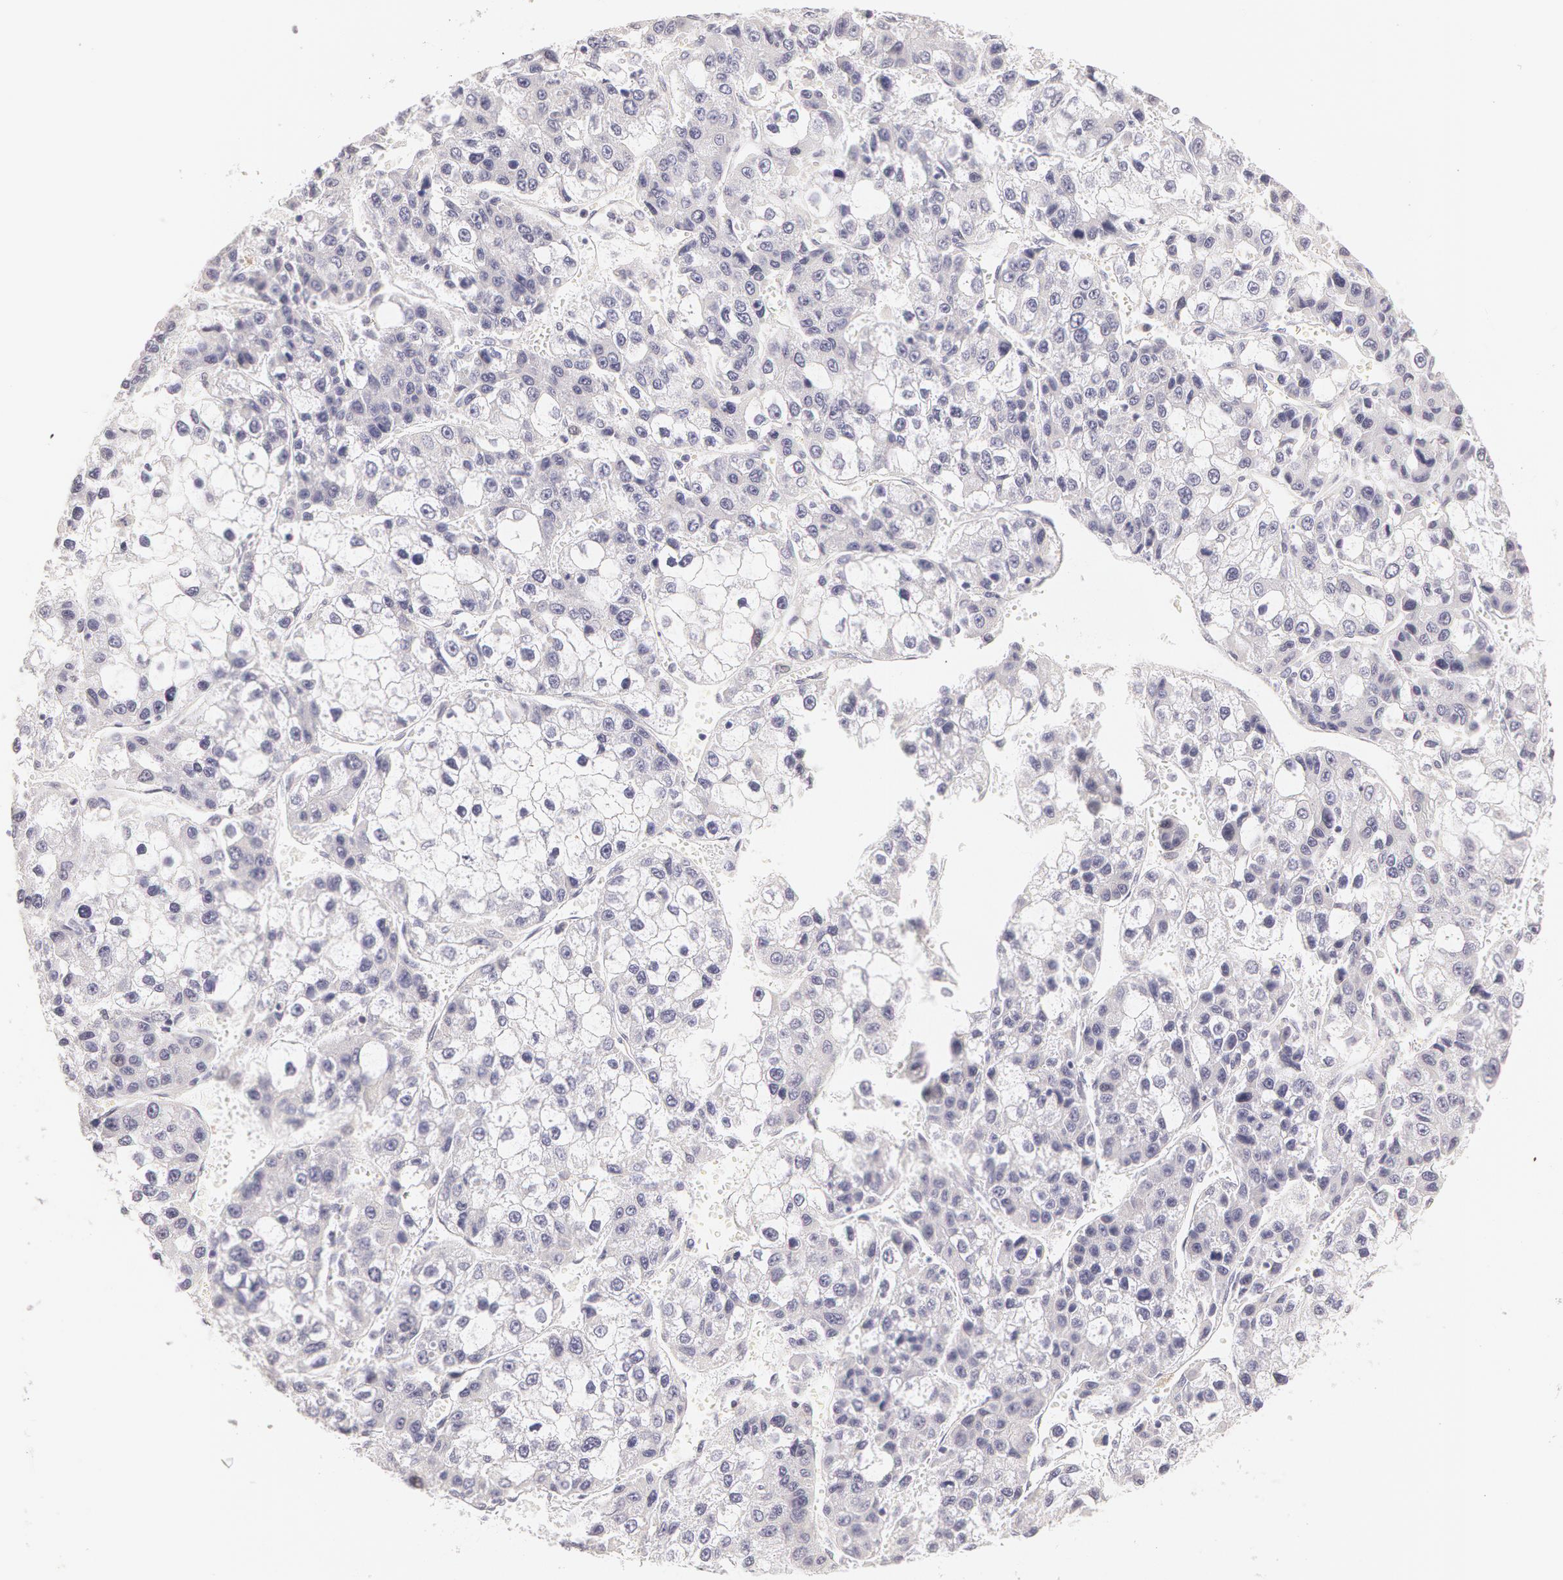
{"staining": {"intensity": "negative", "quantity": "none", "location": "none"}, "tissue": "liver cancer", "cell_type": "Tumor cells", "image_type": "cancer", "snomed": [{"axis": "morphology", "description": "Carcinoma, Hepatocellular, NOS"}, {"axis": "topography", "description": "Liver"}], "caption": "This is an immunohistochemistry (IHC) micrograph of liver cancer. There is no positivity in tumor cells.", "gene": "ZNF597", "patient": {"sex": "female", "age": 66}}